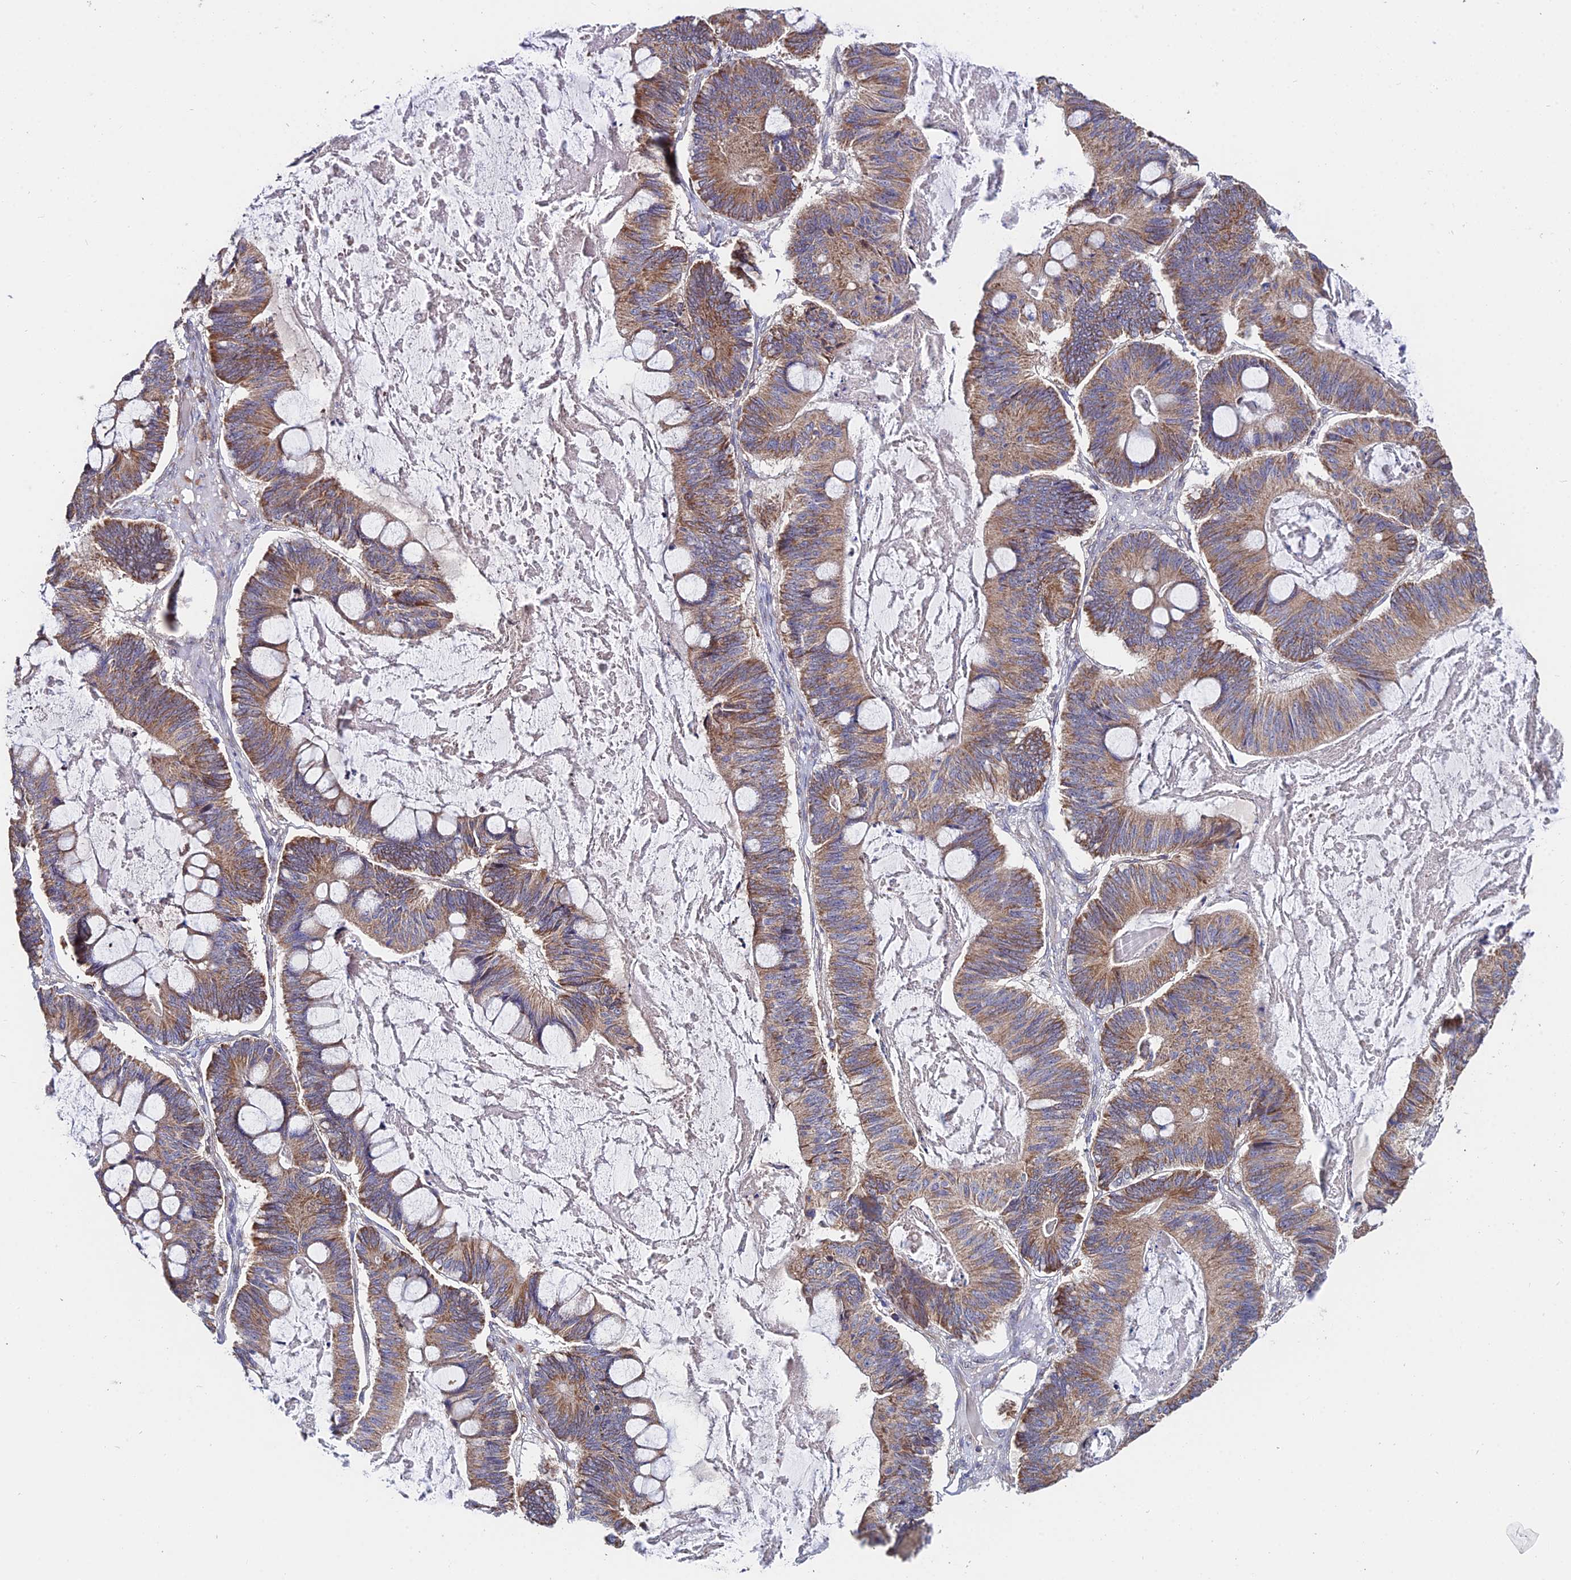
{"staining": {"intensity": "moderate", "quantity": ">75%", "location": "cytoplasmic/membranous"}, "tissue": "ovarian cancer", "cell_type": "Tumor cells", "image_type": "cancer", "snomed": [{"axis": "morphology", "description": "Cystadenocarcinoma, mucinous, NOS"}, {"axis": "topography", "description": "Ovary"}], "caption": "Protein staining of ovarian cancer tissue reveals moderate cytoplasmic/membranous positivity in approximately >75% of tumor cells. (Brightfield microscopy of DAB IHC at high magnification).", "gene": "CDC37L1", "patient": {"sex": "female", "age": 61}}